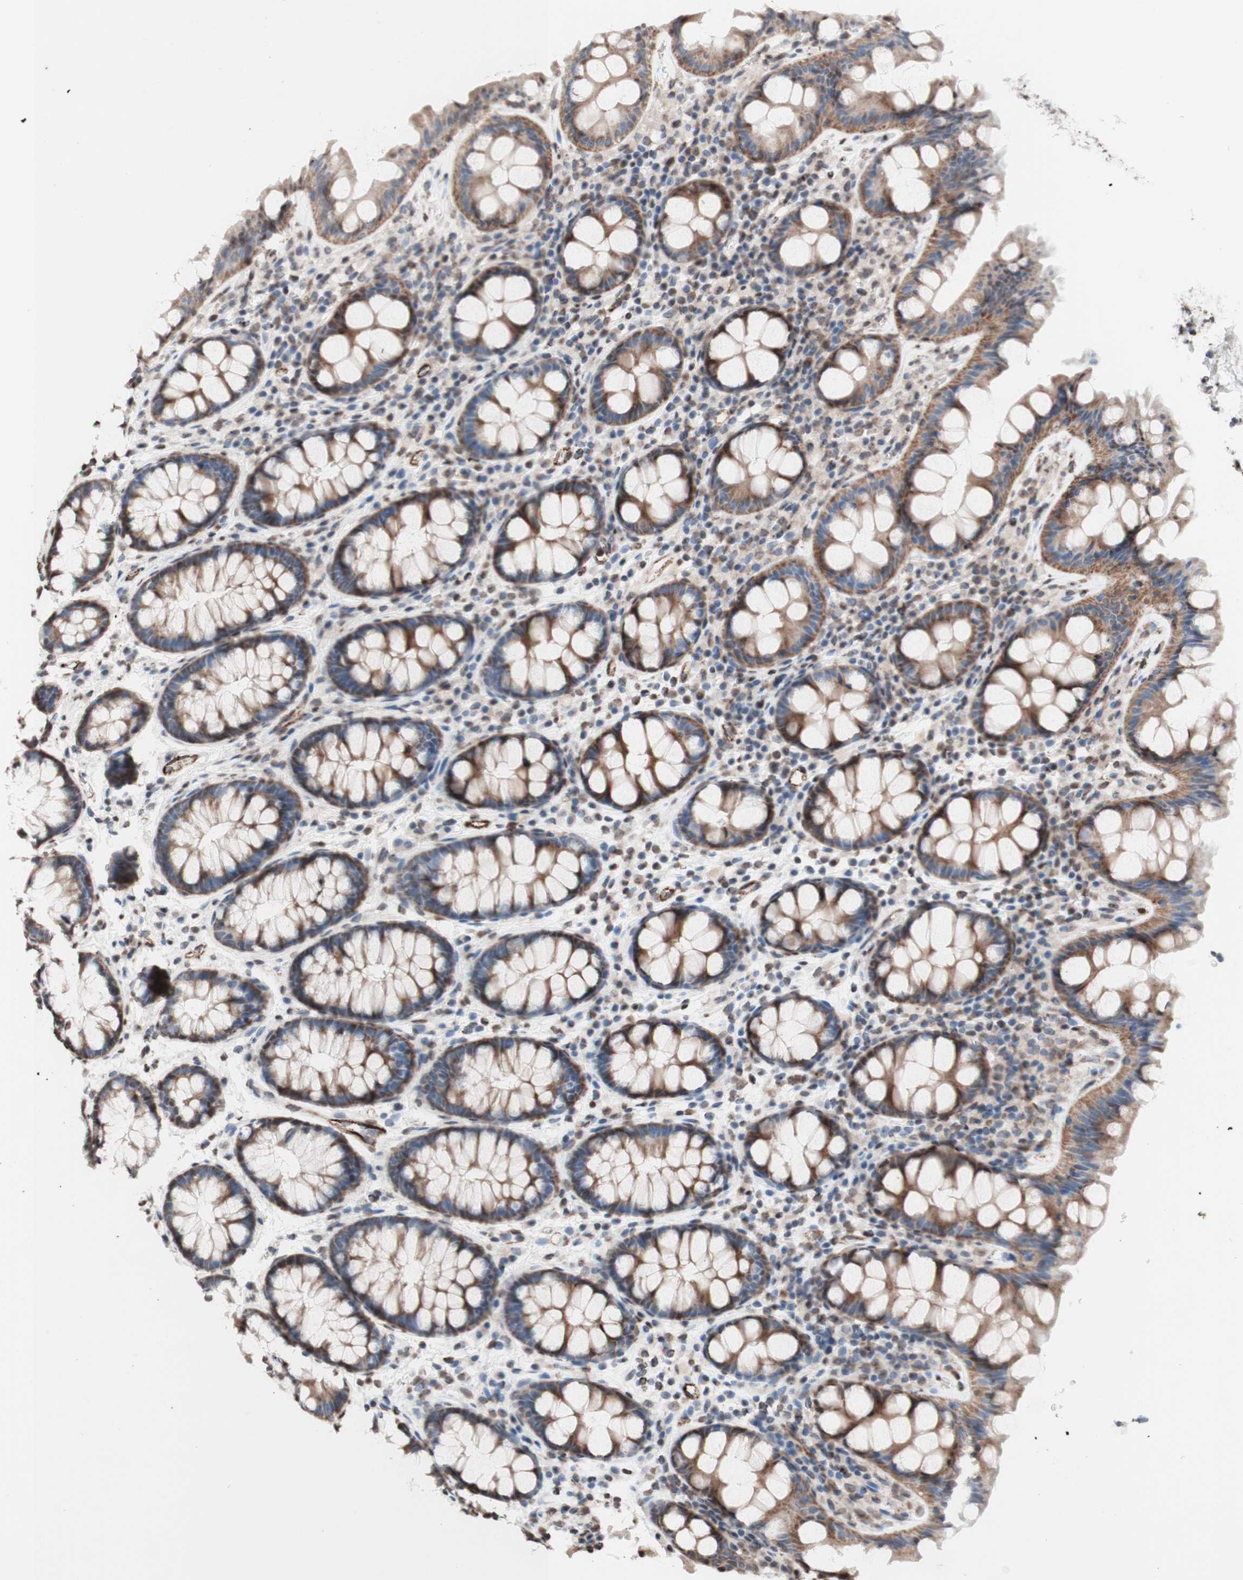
{"staining": {"intensity": "strong", "quantity": ">75%", "location": "cytoplasmic/membranous,nuclear"}, "tissue": "colon", "cell_type": "Endothelial cells", "image_type": "normal", "snomed": [{"axis": "morphology", "description": "Normal tissue, NOS"}, {"axis": "topography", "description": "Colon"}], "caption": "About >75% of endothelial cells in normal colon reveal strong cytoplasmic/membranous,nuclear protein positivity as visualized by brown immunohistochemical staining.", "gene": "NCAPD2", "patient": {"sex": "female", "age": 80}}